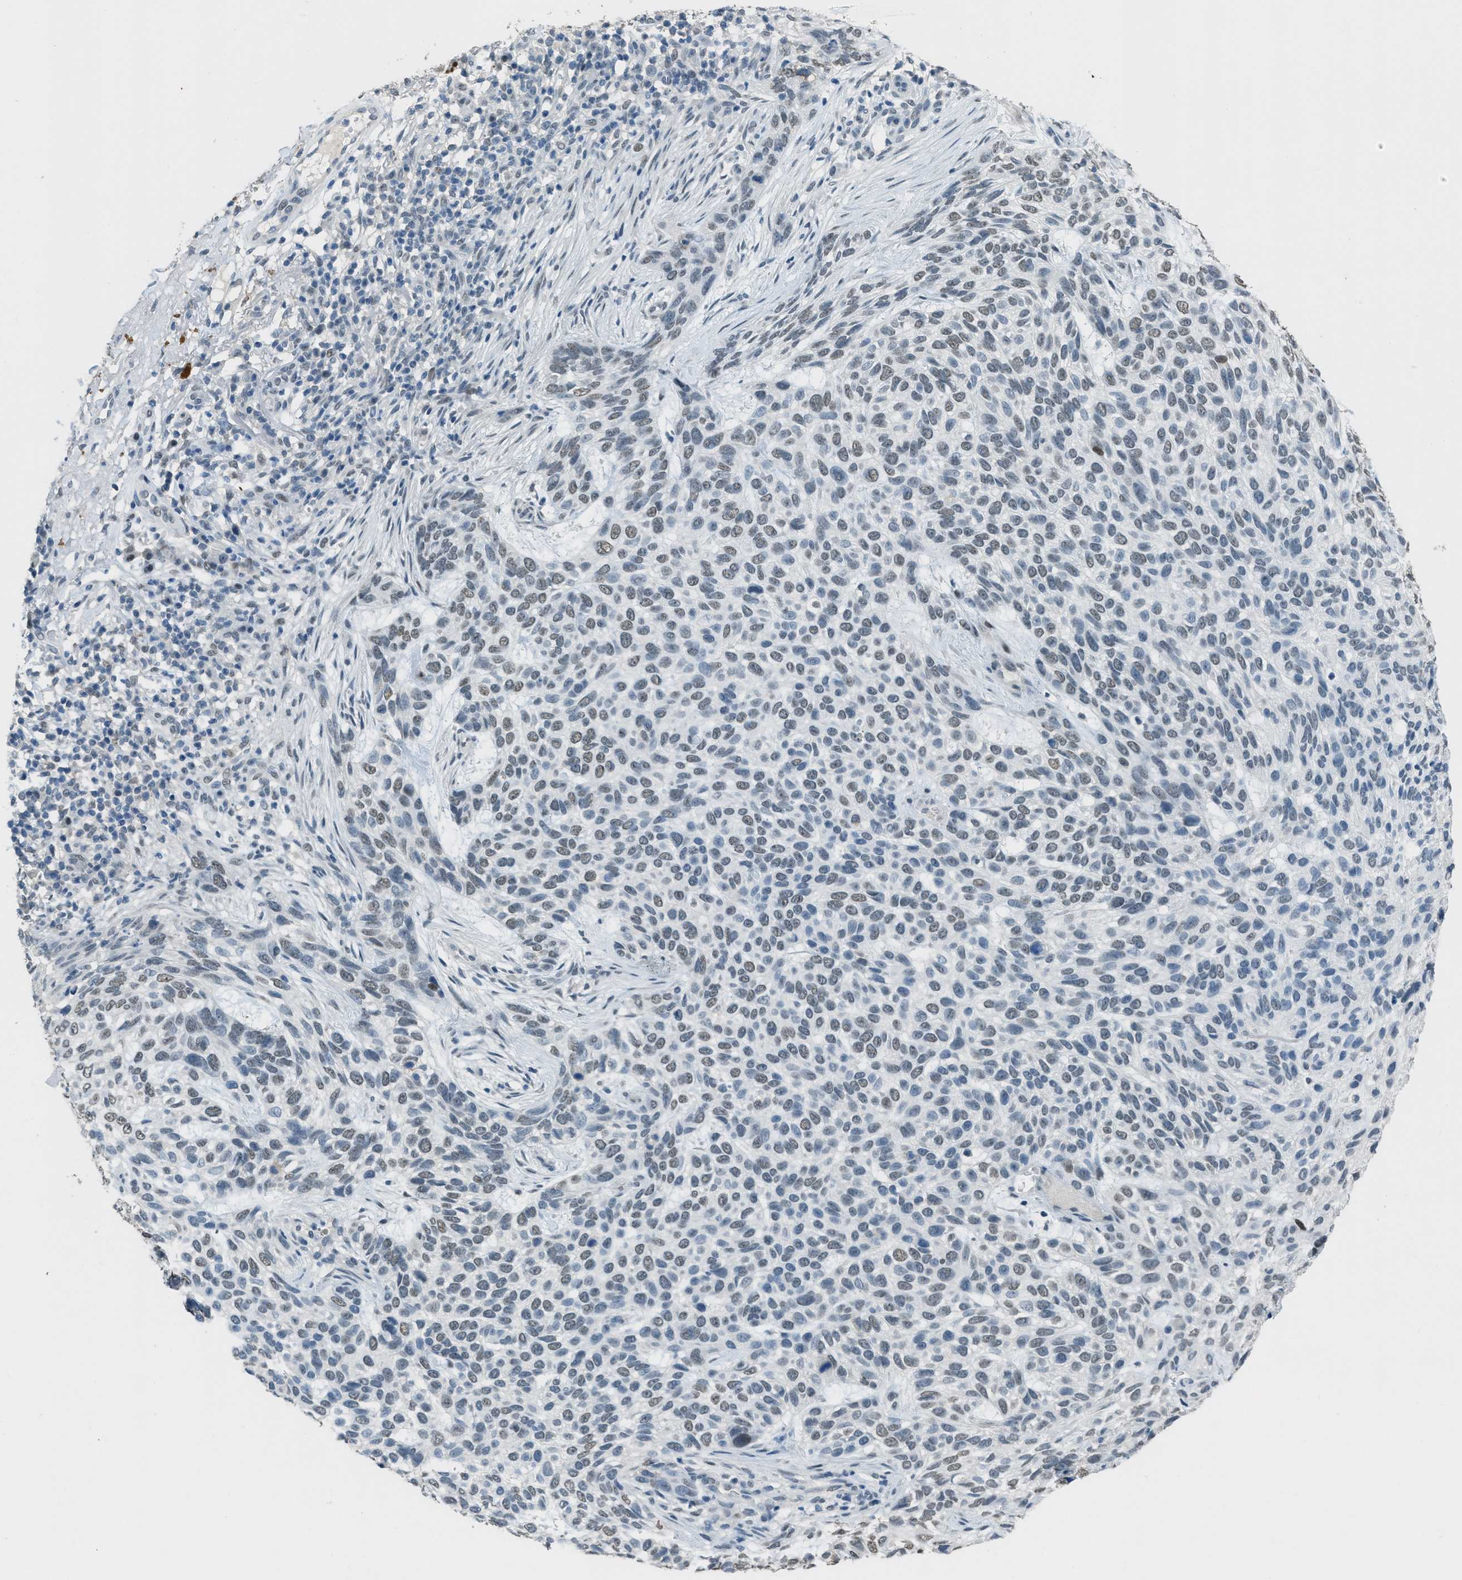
{"staining": {"intensity": "weak", "quantity": "25%-75%", "location": "nuclear"}, "tissue": "skin cancer", "cell_type": "Tumor cells", "image_type": "cancer", "snomed": [{"axis": "morphology", "description": "Normal tissue, NOS"}, {"axis": "morphology", "description": "Basal cell carcinoma"}, {"axis": "topography", "description": "Skin"}], "caption": "About 25%-75% of tumor cells in skin cancer demonstrate weak nuclear protein staining as visualized by brown immunohistochemical staining.", "gene": "TTC13", "patient": {"sex": "male", "age": 79}}